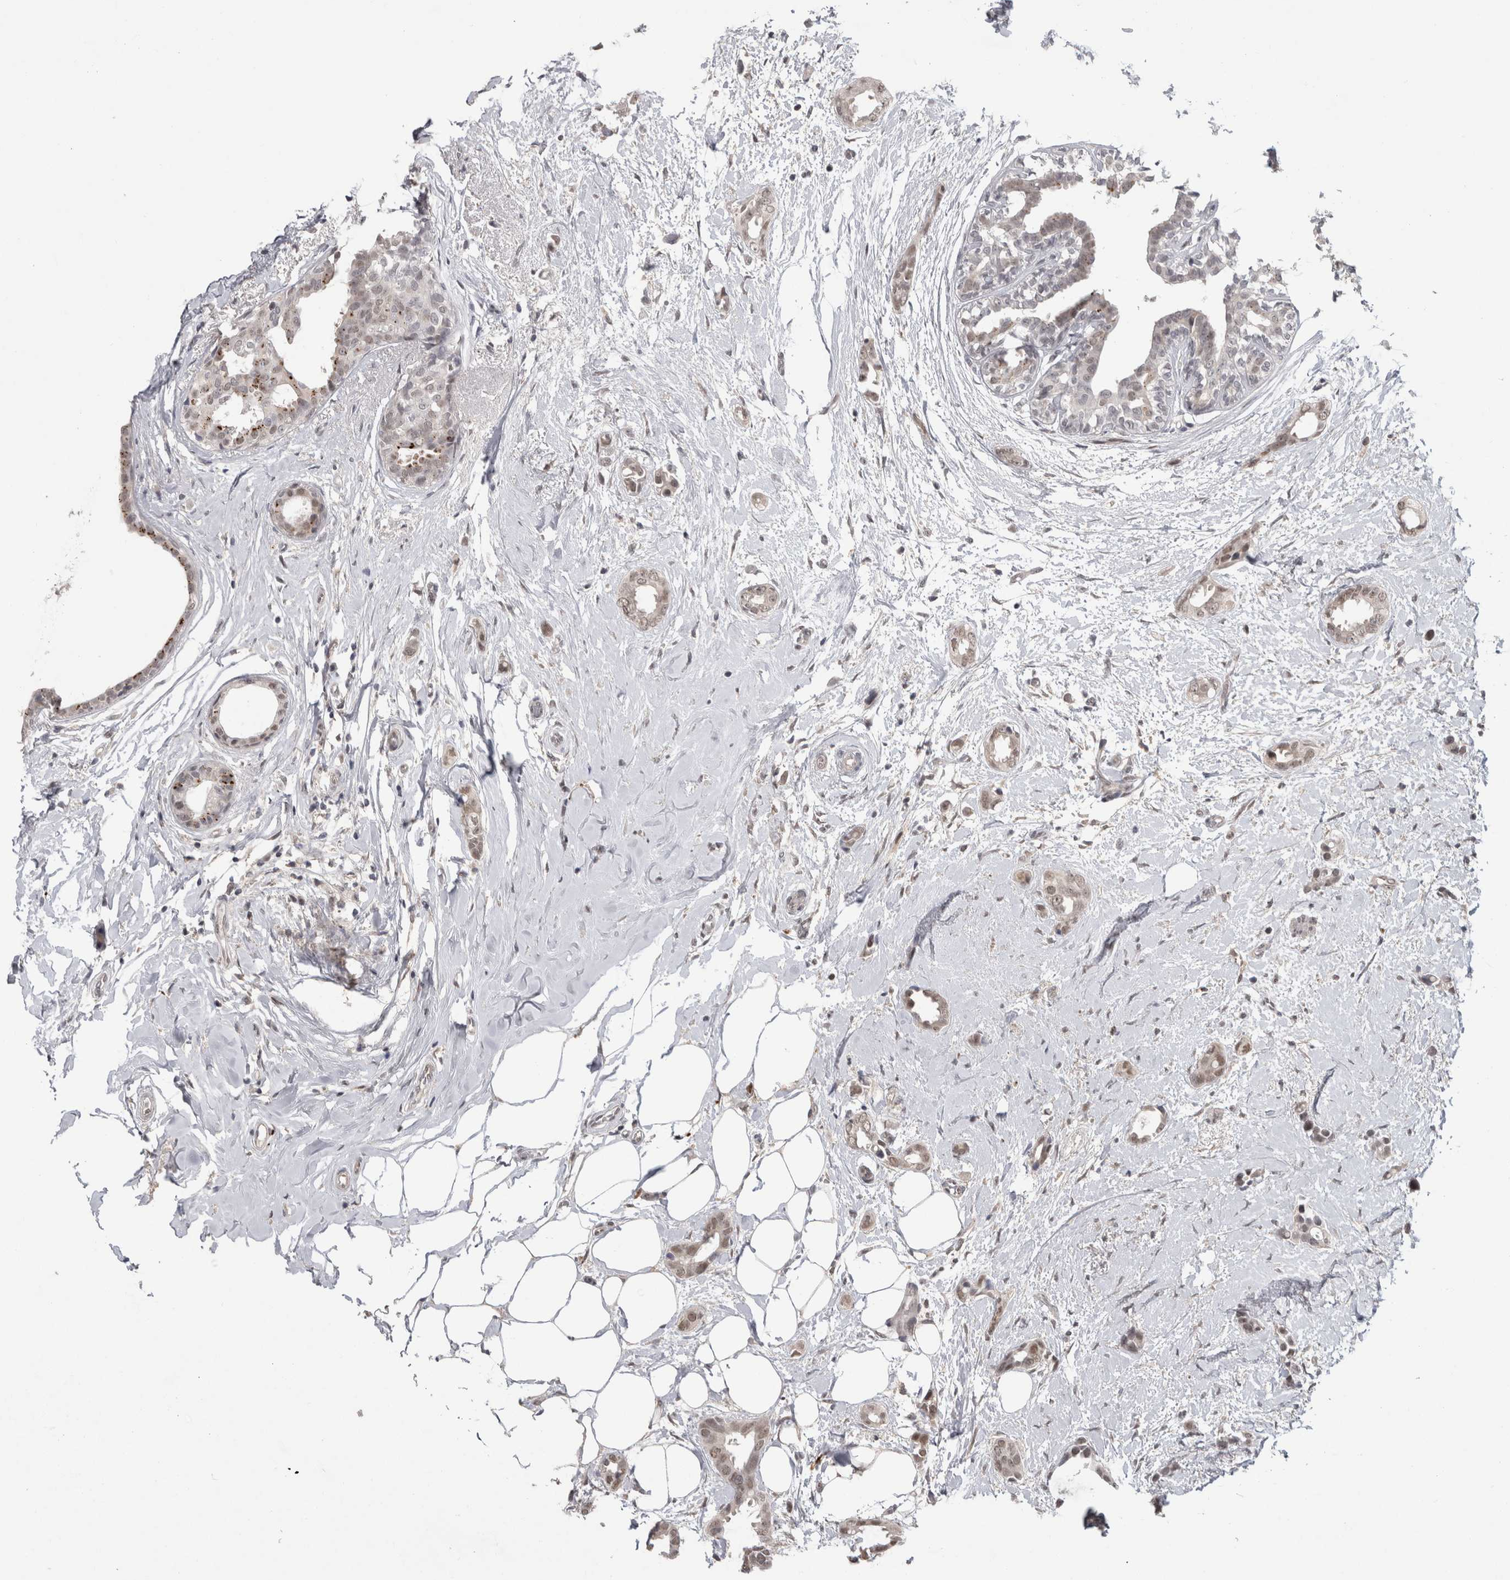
{"staining": {"intensity": "weak", "quantity": "25%-75%", "location": "cytoplasmic/membranous,nuclear"}, "tissue": "breast cancer", "cell_type": "Tumor cells", "image_type": "cancer", "snomed": [{"axis": "morphology", "description": "Duct carcinoma"}, {"axis": "topography", "description": "Breast"}], "caption": "Infiltrating ductal carcinoma (breast) stained with a protein marker demonstrates weak staining in tumor cells.", "gene": "MTBP", "patient": {"sex": "female", "age": 55}}